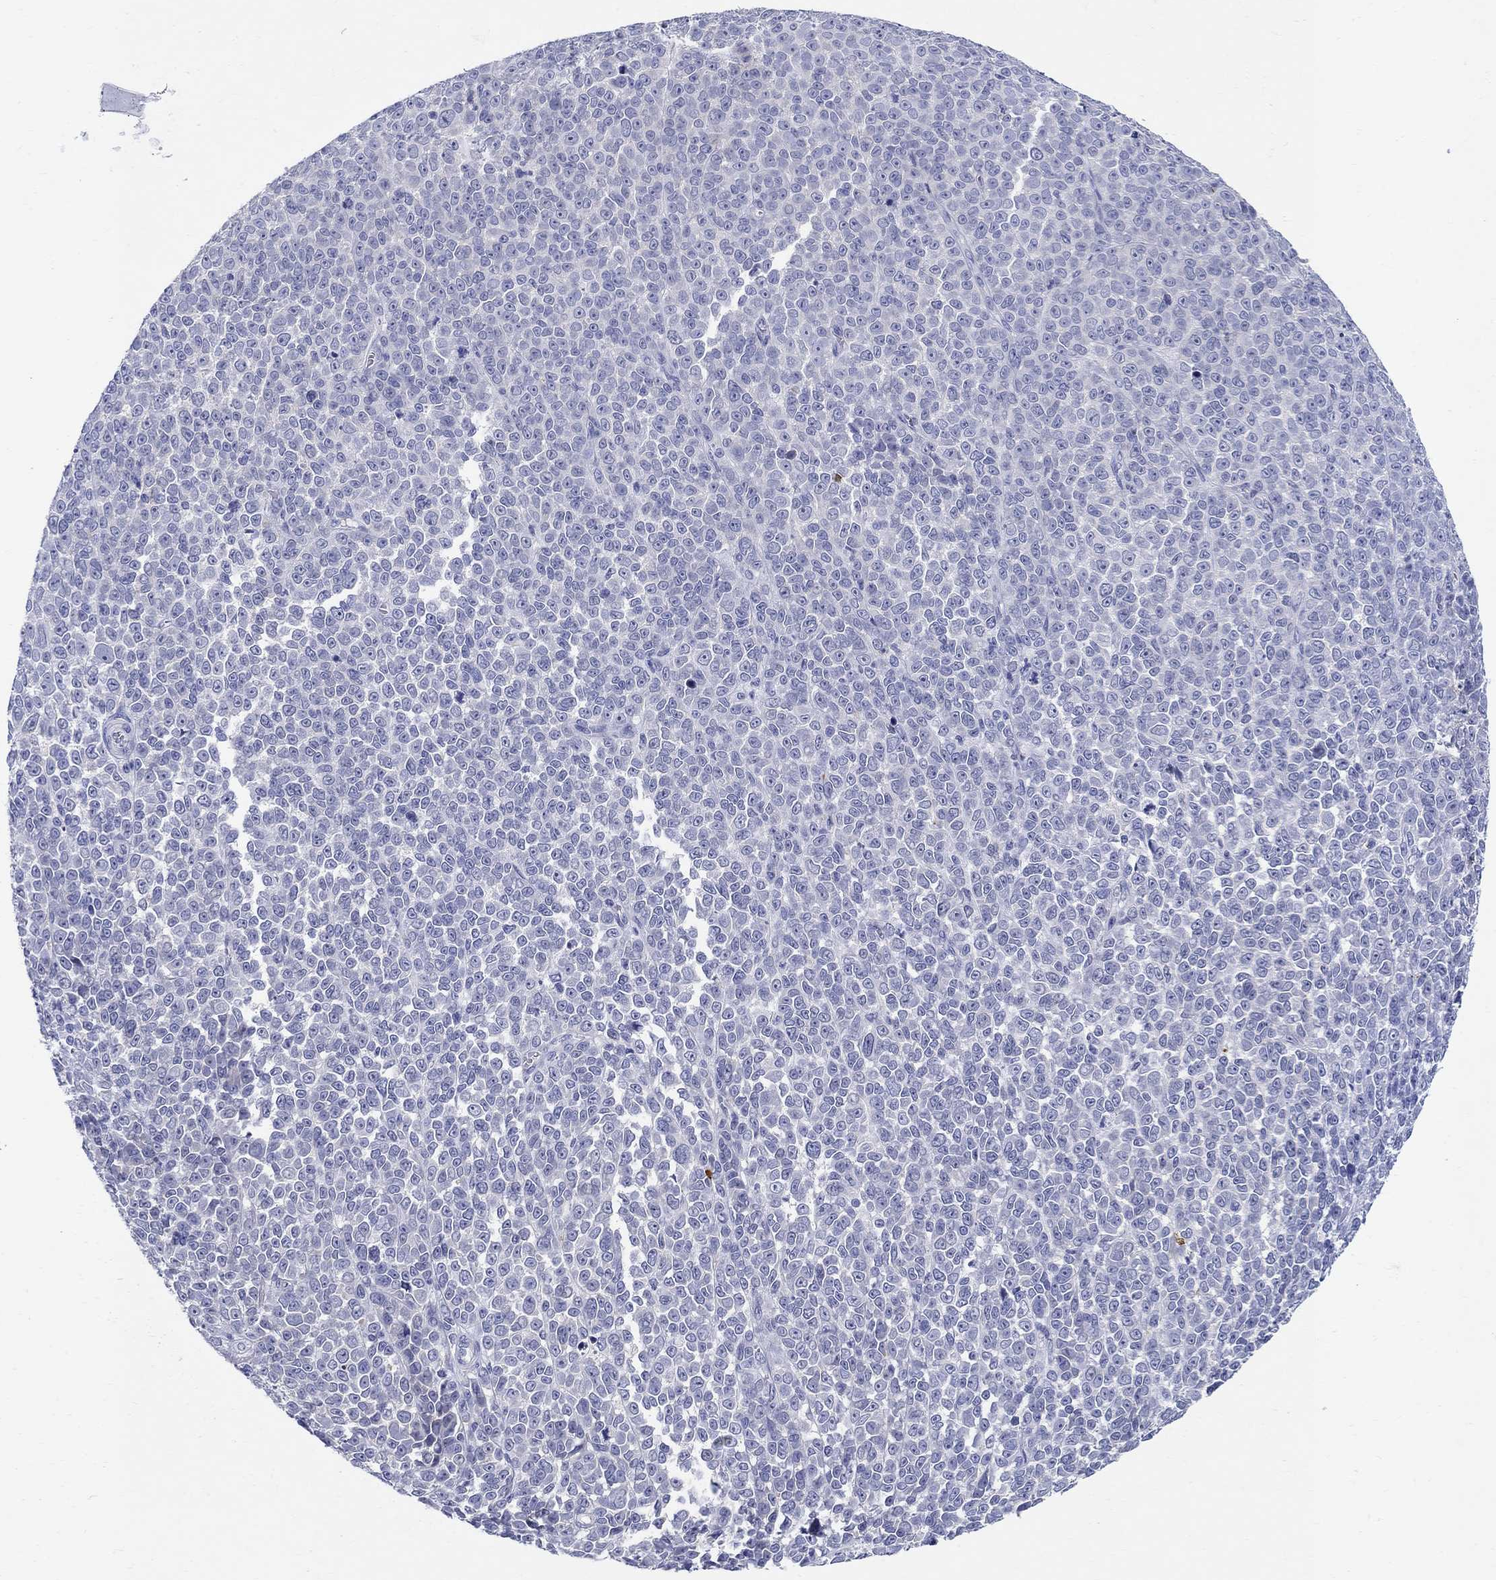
{"staining": {"intensity": "negative", "quantity": "none", "location": "none"}, "tissue": "melanoma", "cell_type": "Tumor cells", "image_type": "cancer", "snomed": [{"axis": "morphology", "description": "Malignant melanoma, NOS"}, {"axis": "topography", "description": "Skin"}], "caption": "Immunohistochemistry histopathology image of melanoma stained for a protein (brown), which demonstrates no positivity in tumor cells.", "gene": "CRYGD", "patient": {"sex": "female", "age": 95}}